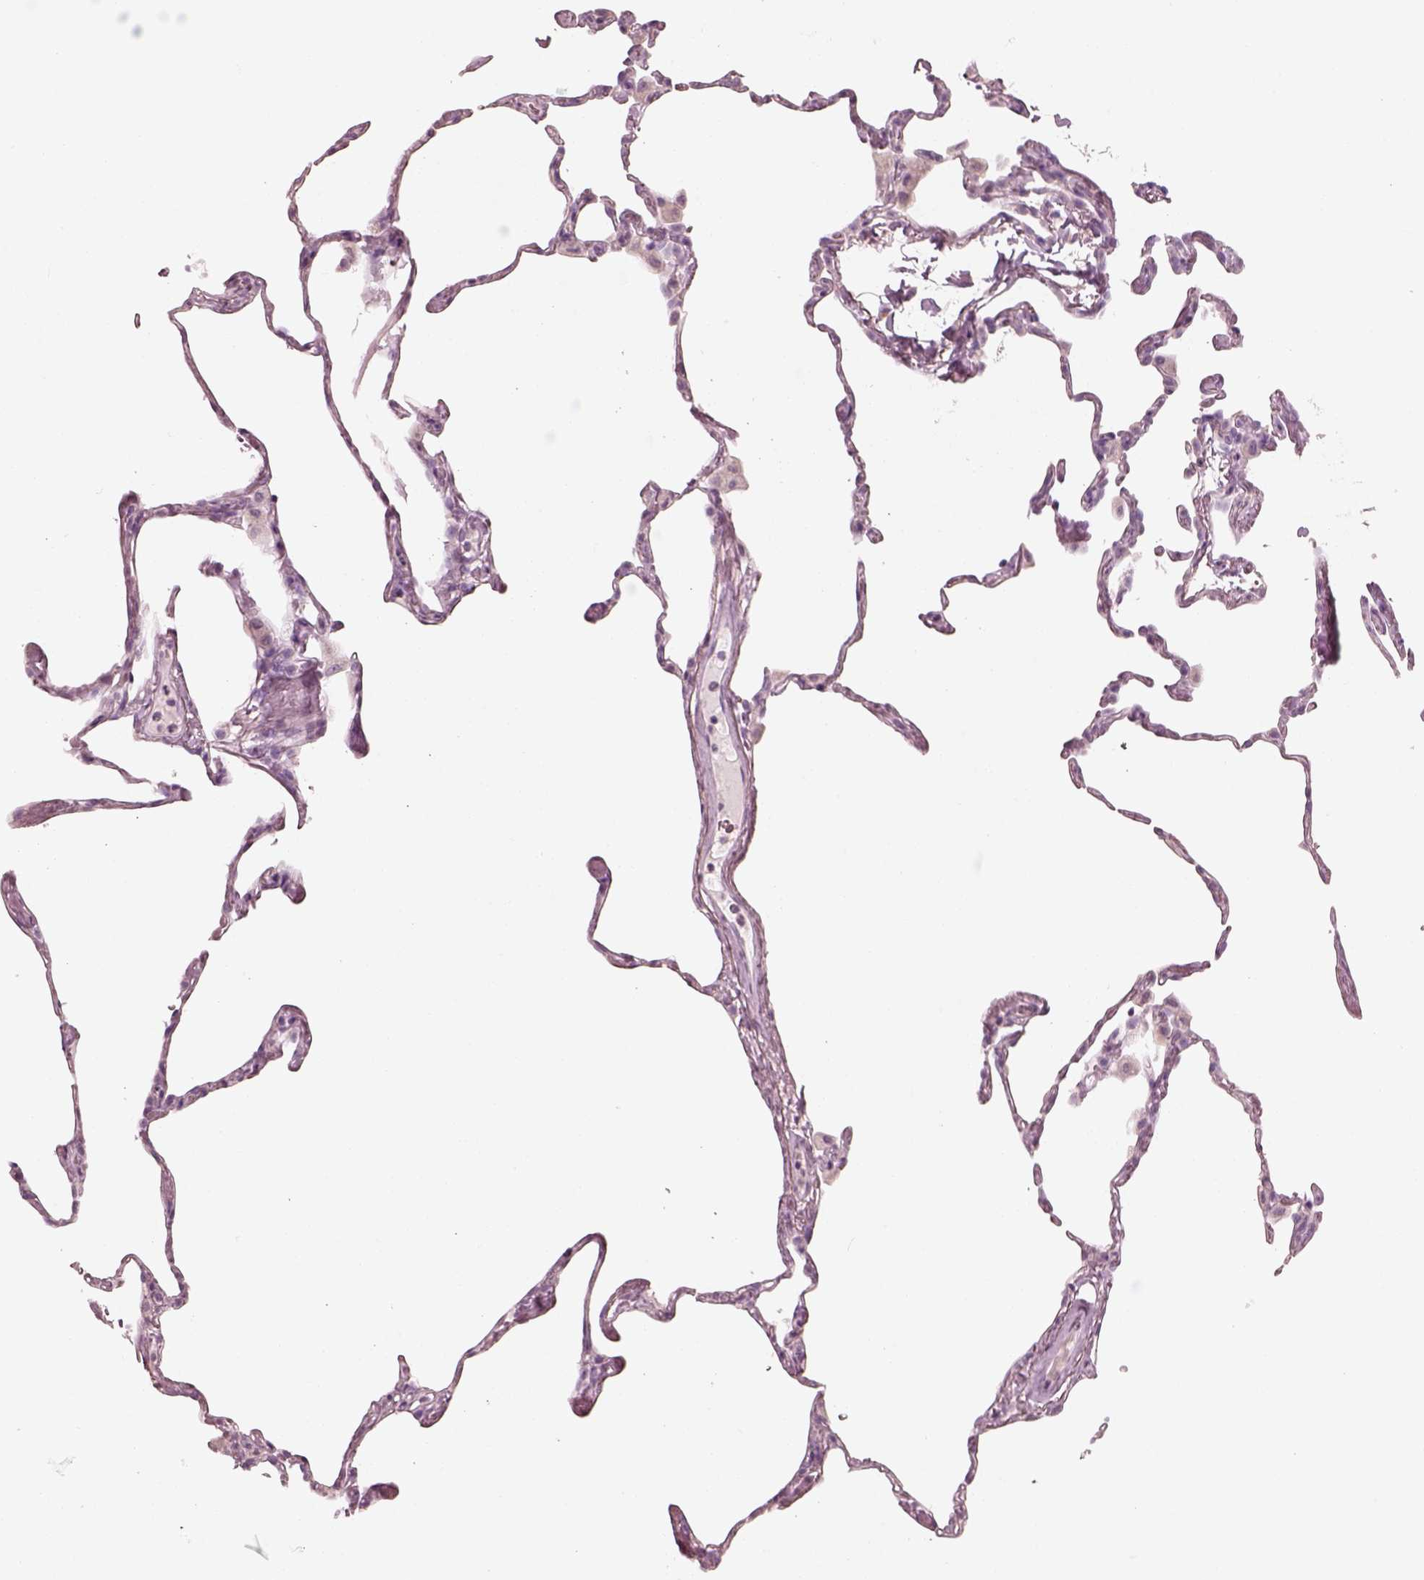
{"staining": {"intensity": "negative", "quantity": "none", "location": "none"}, "tissue": "lung", "cell_type": "Alveolar cells", "image_type": "normal", "snomed": [{"axis": "morphology", "description": "Normal tissue, NOS"}, {"axis": "topography", "description": "Lung"}], "caption": "High power microscopy micrograph of an IHC image of unremarkable lung, revealing no significant staining in alveolar cells.", "gene": "ZP4", "patient": {"sex": "male", "age": 65}}